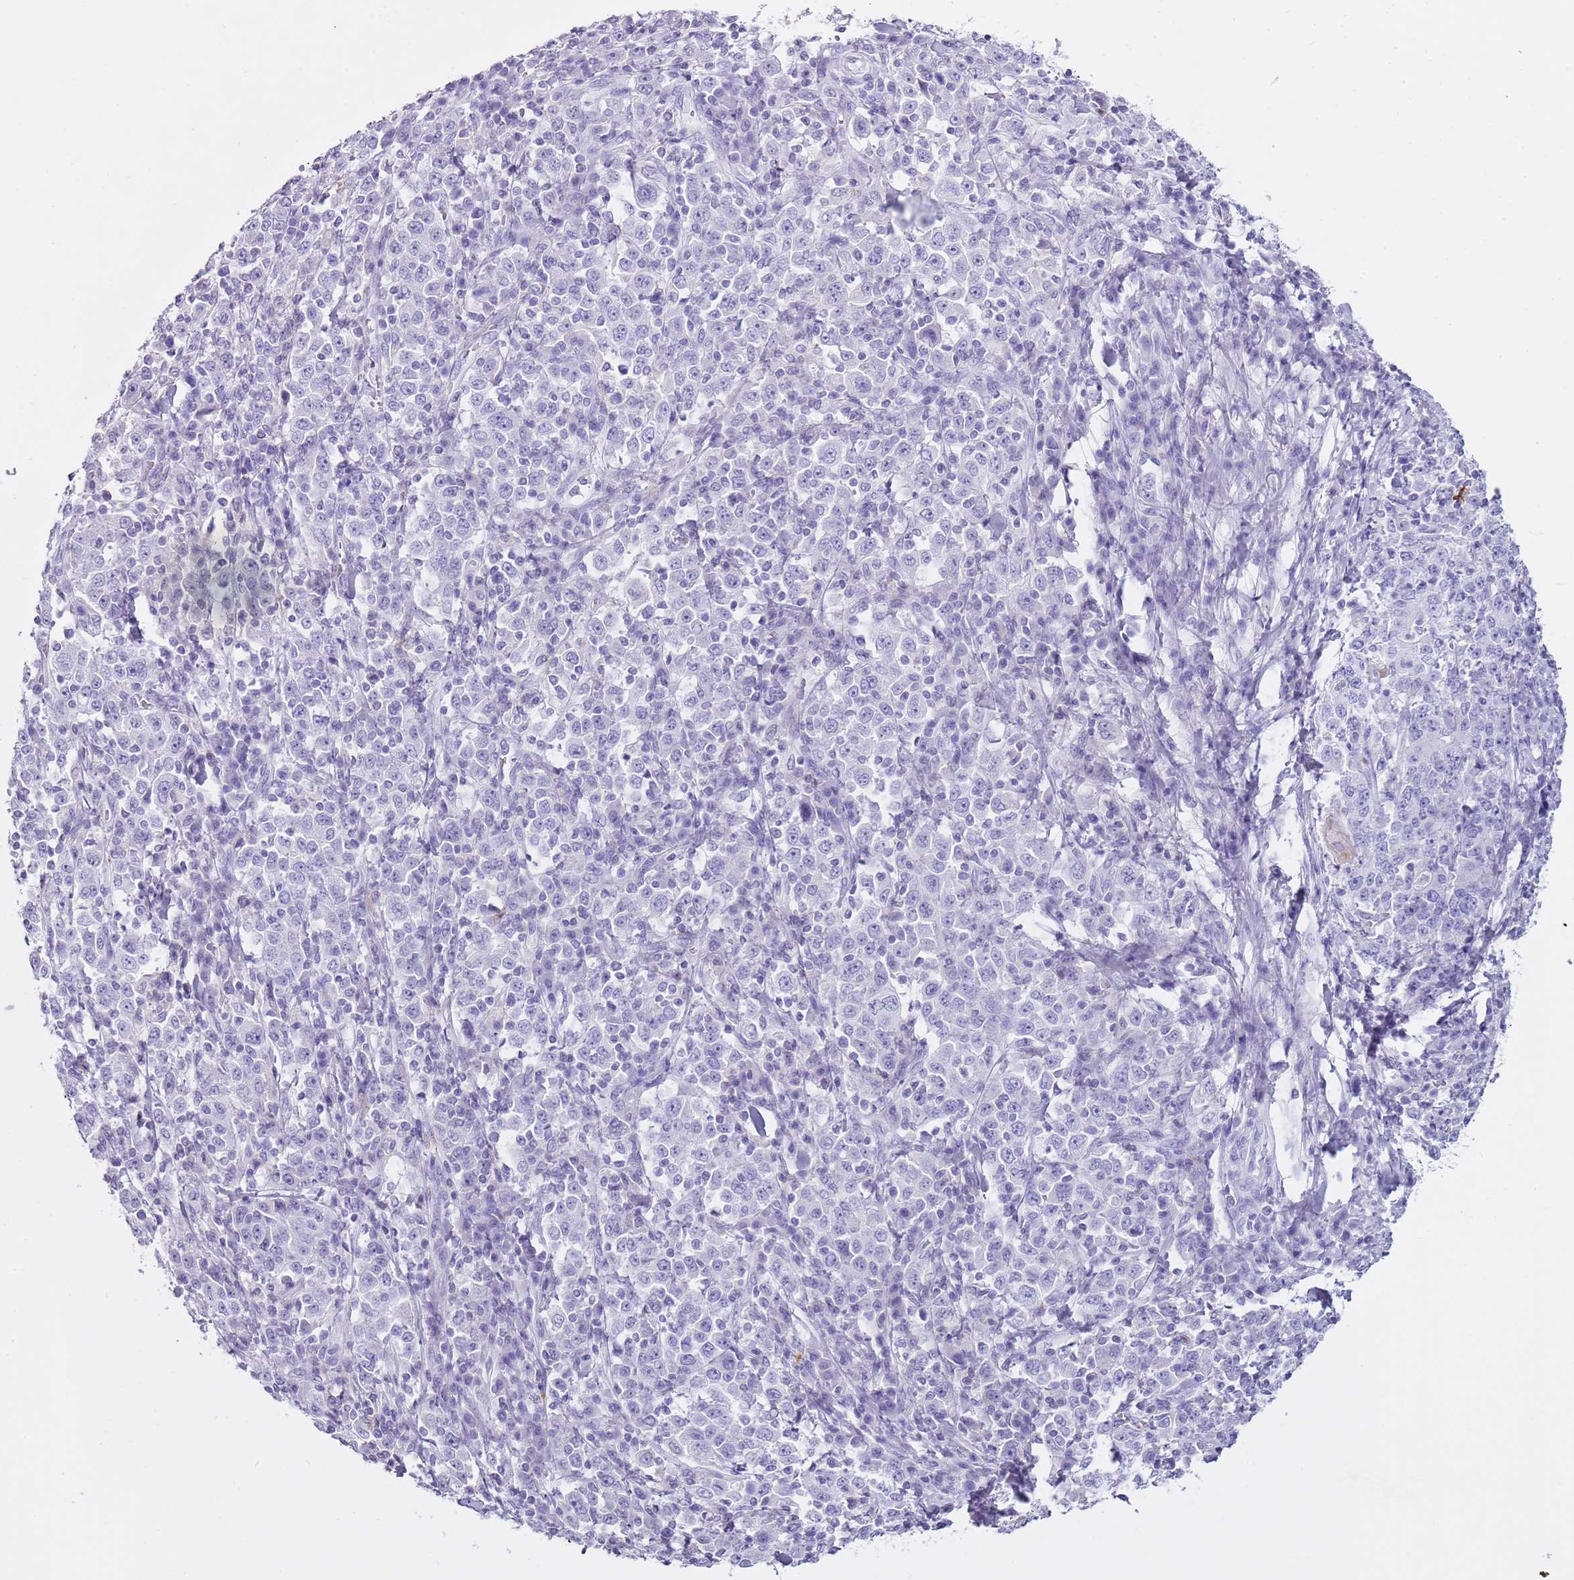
{"staining": {"intensity": "negative", "quantity": "none", "location": "none"}, "tissue": "stomach cancer", "cell_type": "Tumor cells", "image_type": "cancer", "snomed": [{"axis": "morphology", "description": "Normal tissue, NOS"}, {"axis": "morphology", "description": "Adenocarcinoma, NOS"}, {"axis": "topography", "description": "Stomach, upper"}, {"axis": "topography", "description": "Stomach"}], "caption": "Immunohistochemistry histopathology image of stomach adenocarcinoma stained for a protein (brown), which reveals no expression in tumor cells. (Stains: DAB (3,3'-diaminobenzidine) immunohistochemistry (IHC) with hematoxylin counter stain, Microscopy: brightfield microscopy at high magnification).", "gene": "NBPF20", "patient": {"sex": "male", "age": 59}}